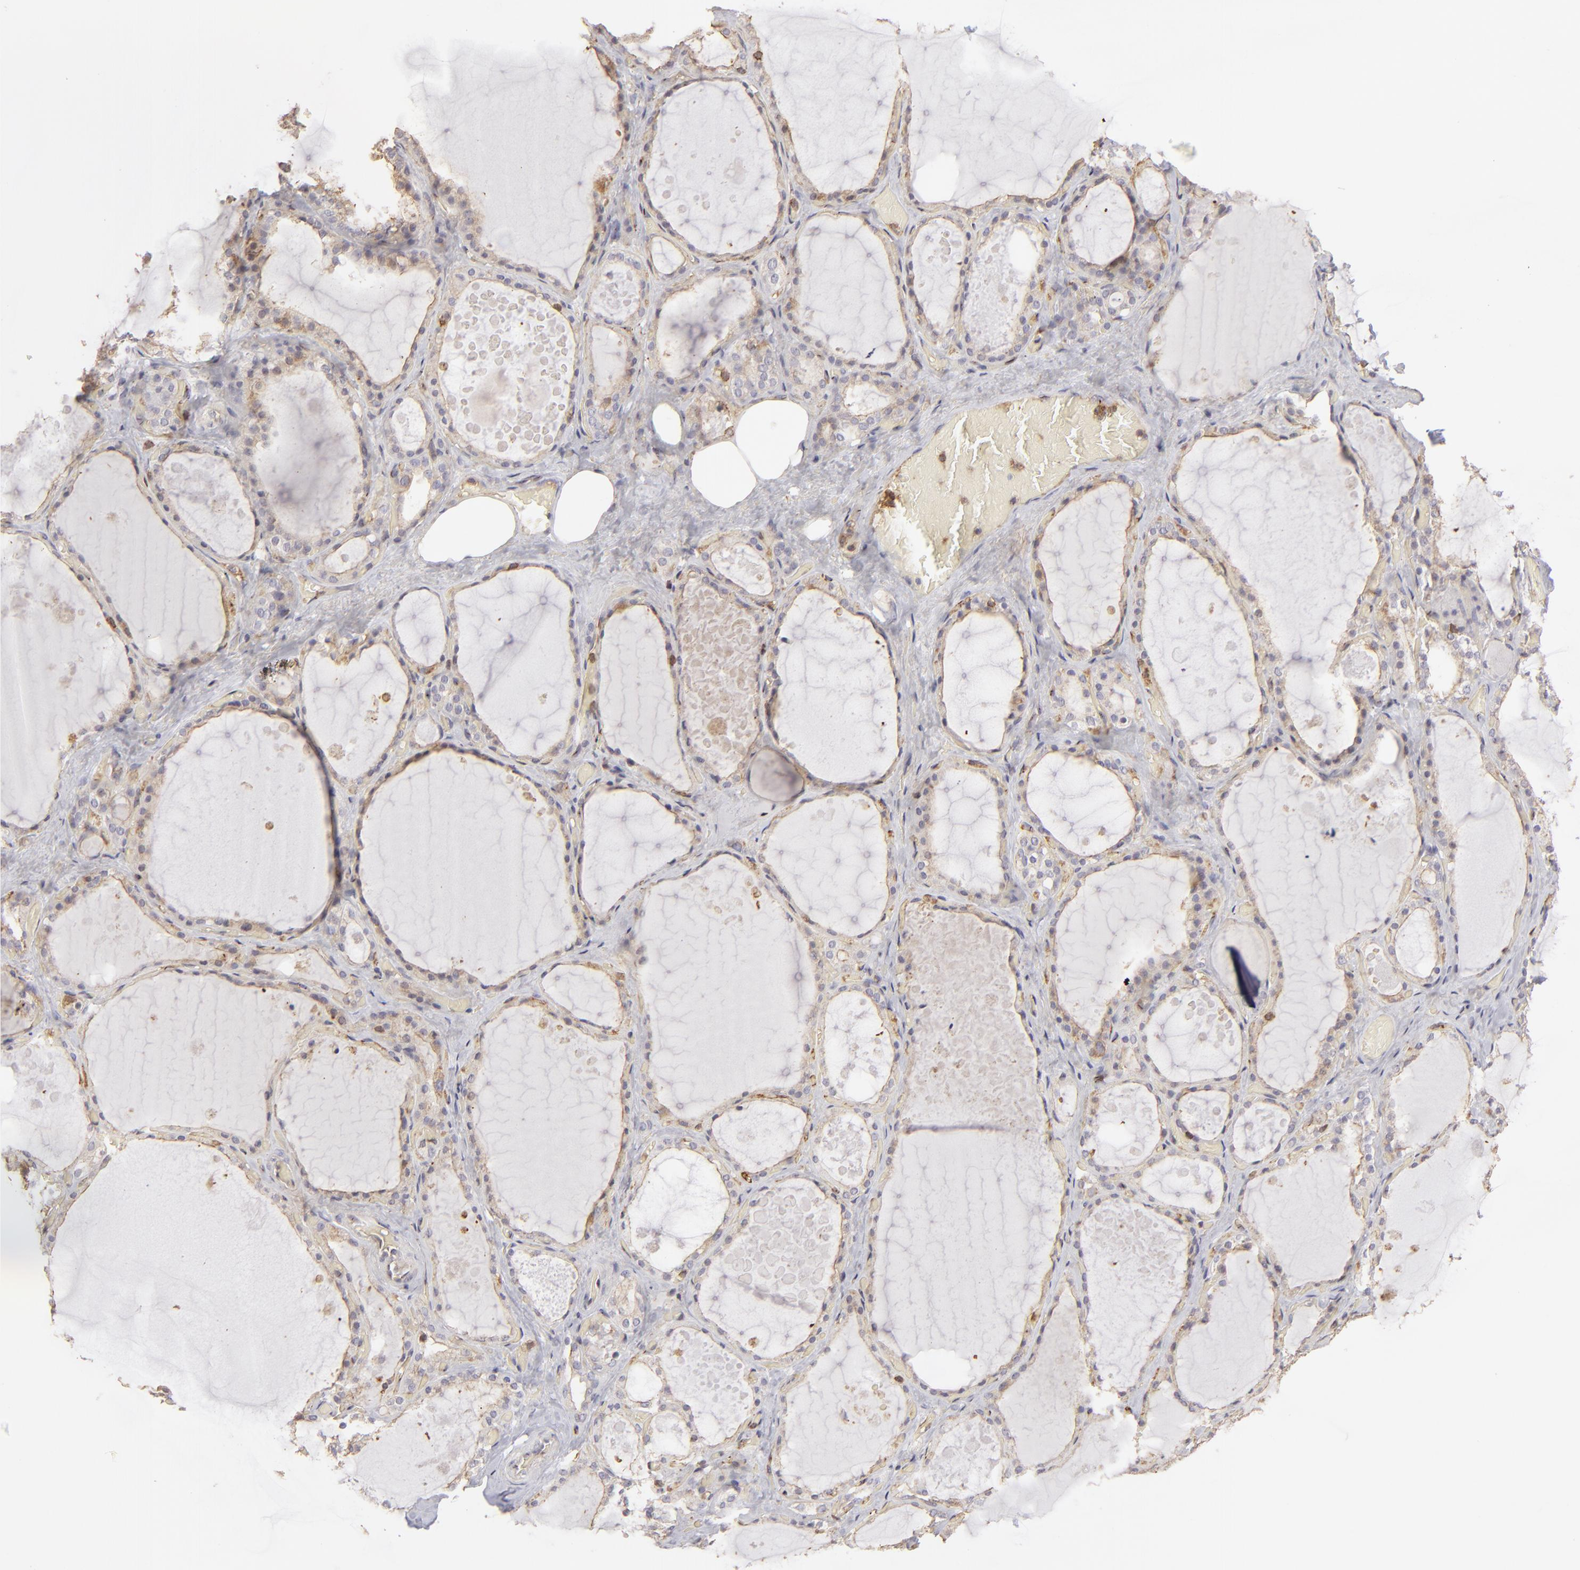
{"staining": {"intensity": "weak", "quantity": "25%-75%", "location": "cytoplasmic/membranous"}, "tissue": "thyroid gland", "cell_type": "Glandular cells", "image_type": "normal", "snomed": [{"axis": "morphology", "description": "Normal tissue, NOS"}, {"axis": "topography", "description": "Thyroid gland"}], "caption": "About 25%-75% of glandular cells in unremarkable human thyroid gland display weak cytoplasmic/membranous protein positivity as visualized by brown immunohistochemical staining.", "gene": "ACTB", "patient": {"sex": "male", "age": 61}}